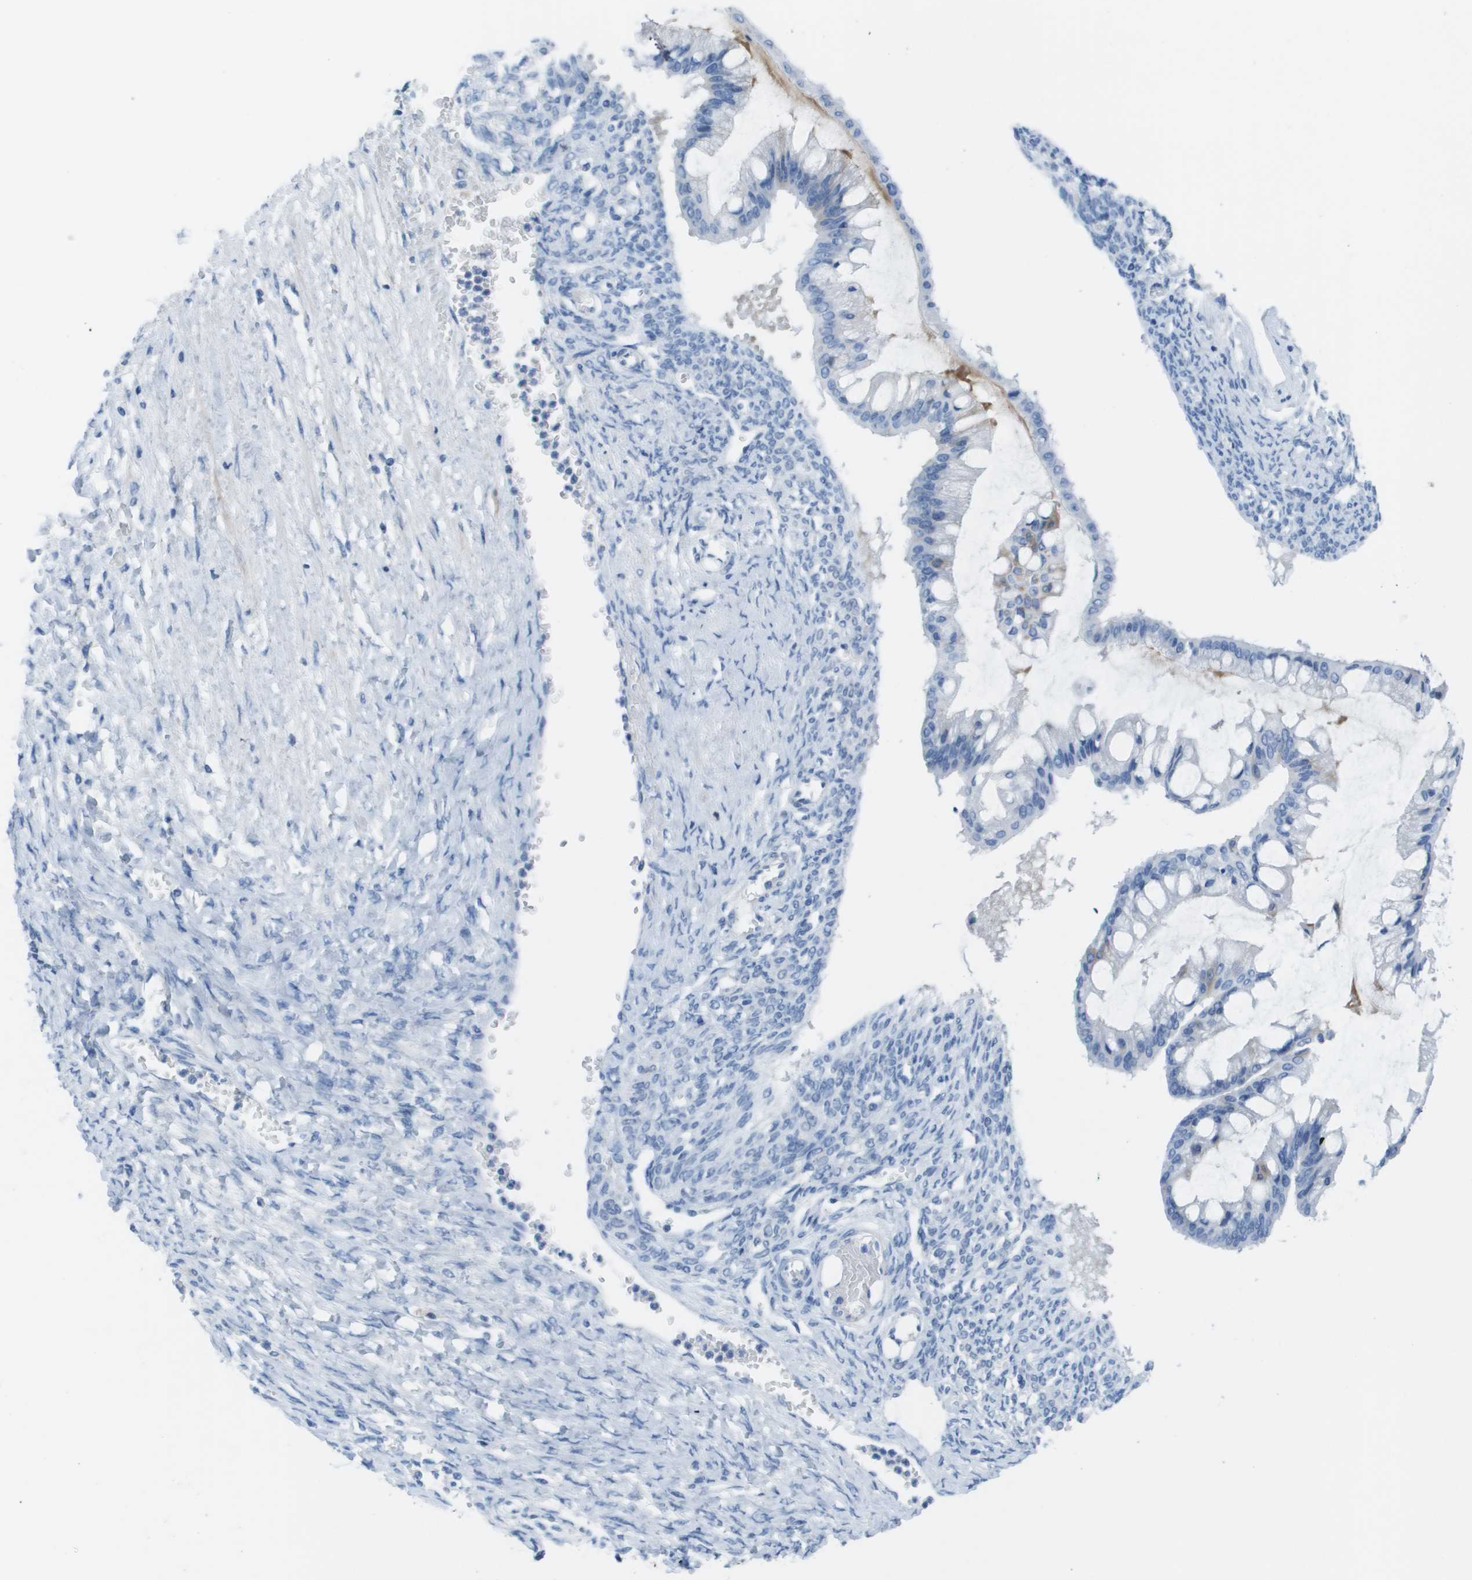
{"staining": {"intensity": "negative", "quantity": "none", "location": "none"}, "tissue": "ovarian cancer", "cell_type": "Tumor cells", "image_type": "cancer", "snomed": [{"axis": "morphology", "description": "Cystadenocarcinoma, mucinous, NOS"}, {"axis": "topography", "description": "Ovary"}], "caption": "Immunohistochemical staining of mucinous cystadenocarcinoma (ovarian) demonstrates no significant positivity in tumor cells.", "gene": "GPR18", "patient": {"sex": "female", "age": 73}}